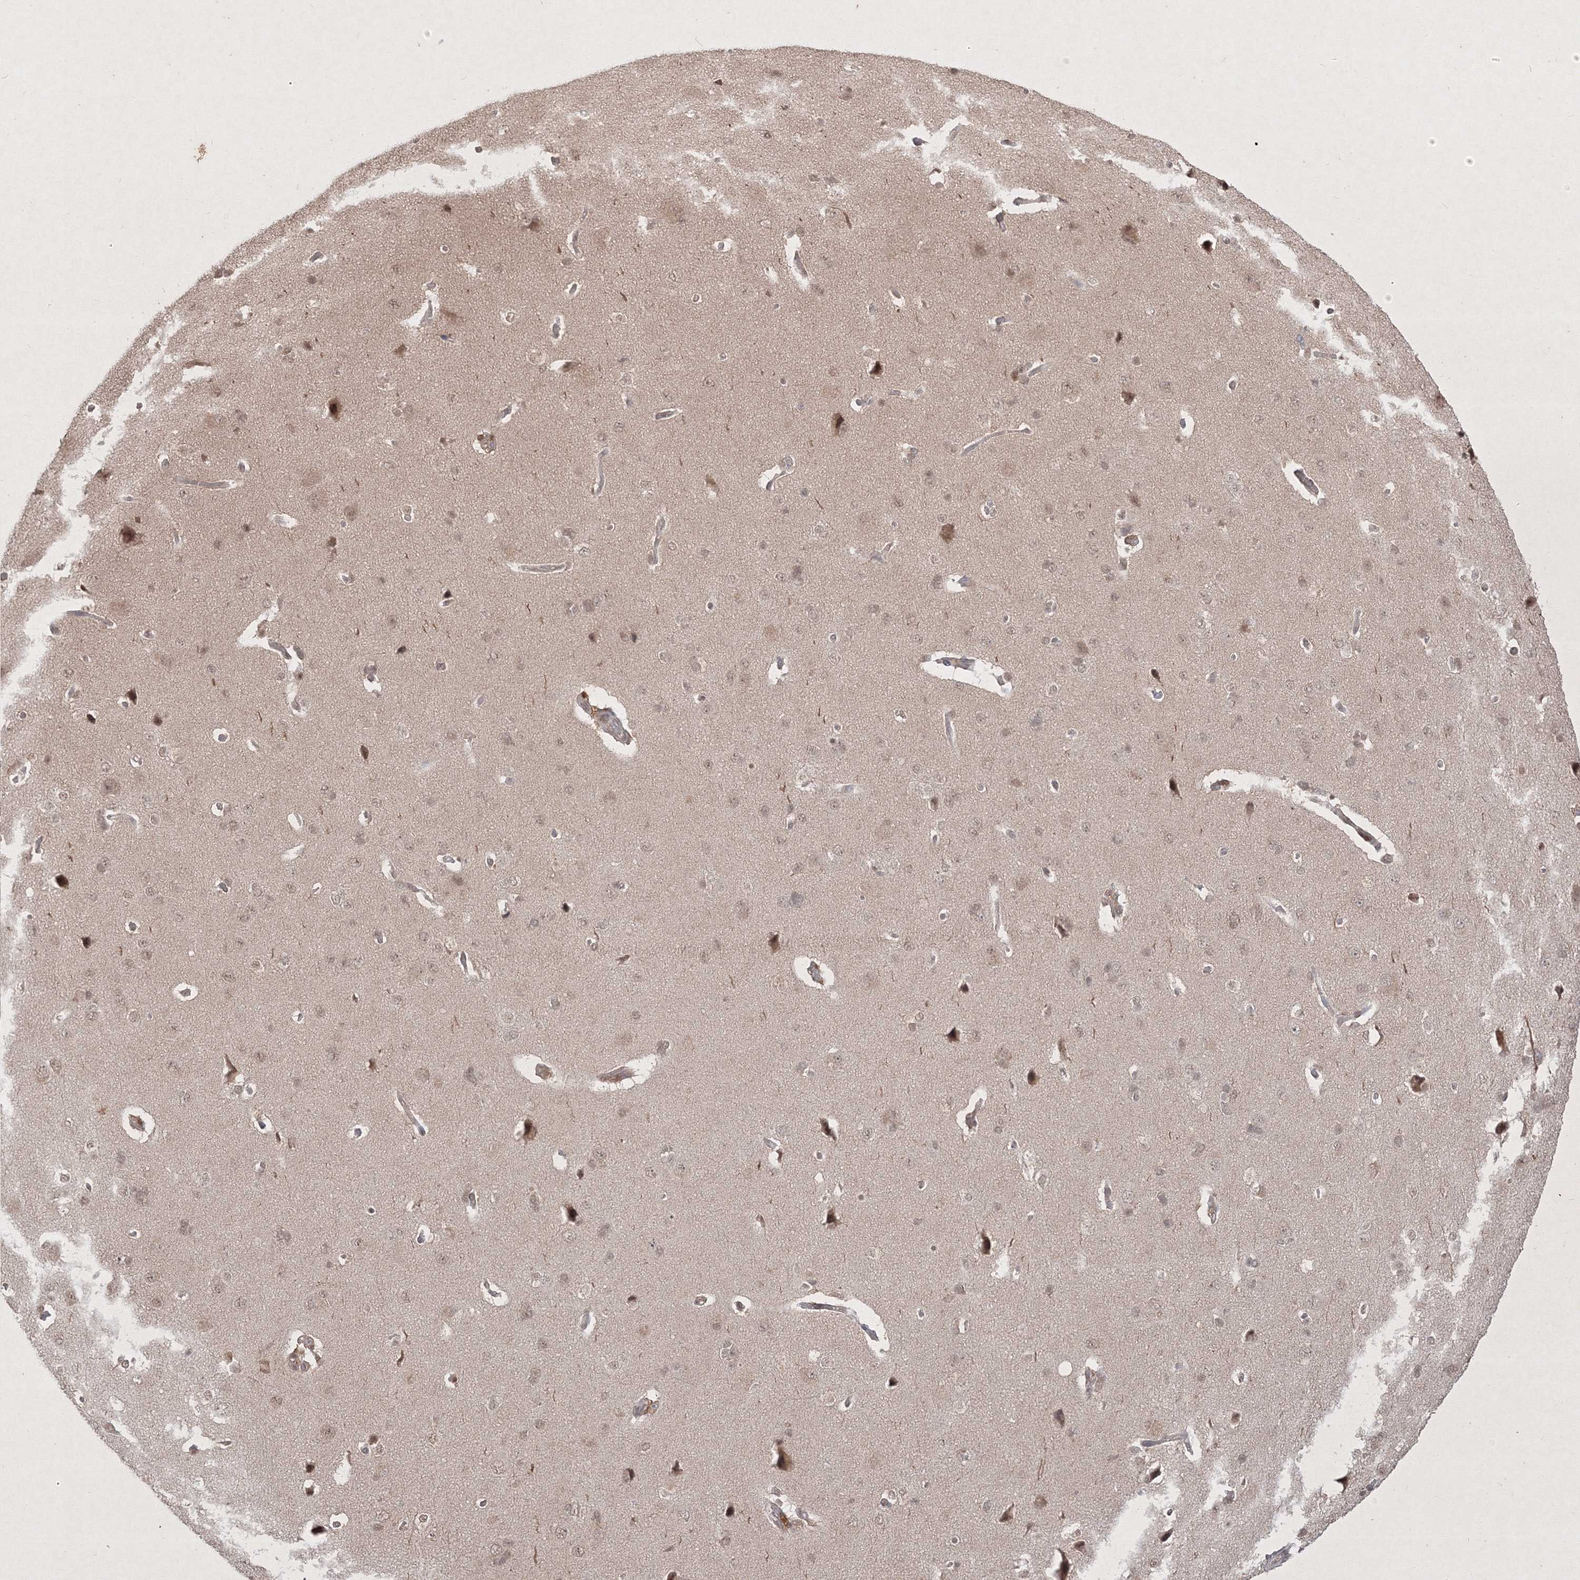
{"staining": {"intensity": "negative", "quantity": "none", "location": "none"}, "tissue": "cerebral cortex", "cell_type": "Endothelial cells", "image_type": "normal", "snomed": [{"axis": "morphology", "description": "Normal tissue, NOS"}, {"axis": "topography", "description": "Cerebral cortex"}], "caption": "Immunohistochemistry image of benign cerebral cortex: human cerebral cortex stained with DAB displays no significant protein positivity in endothelial cells. The staining is performed using DAB brown chromogen with nuclei counter-stained in using hematoxylin.", "gene": "TAB1", "patient": {"sex": "male", "age": 62}}